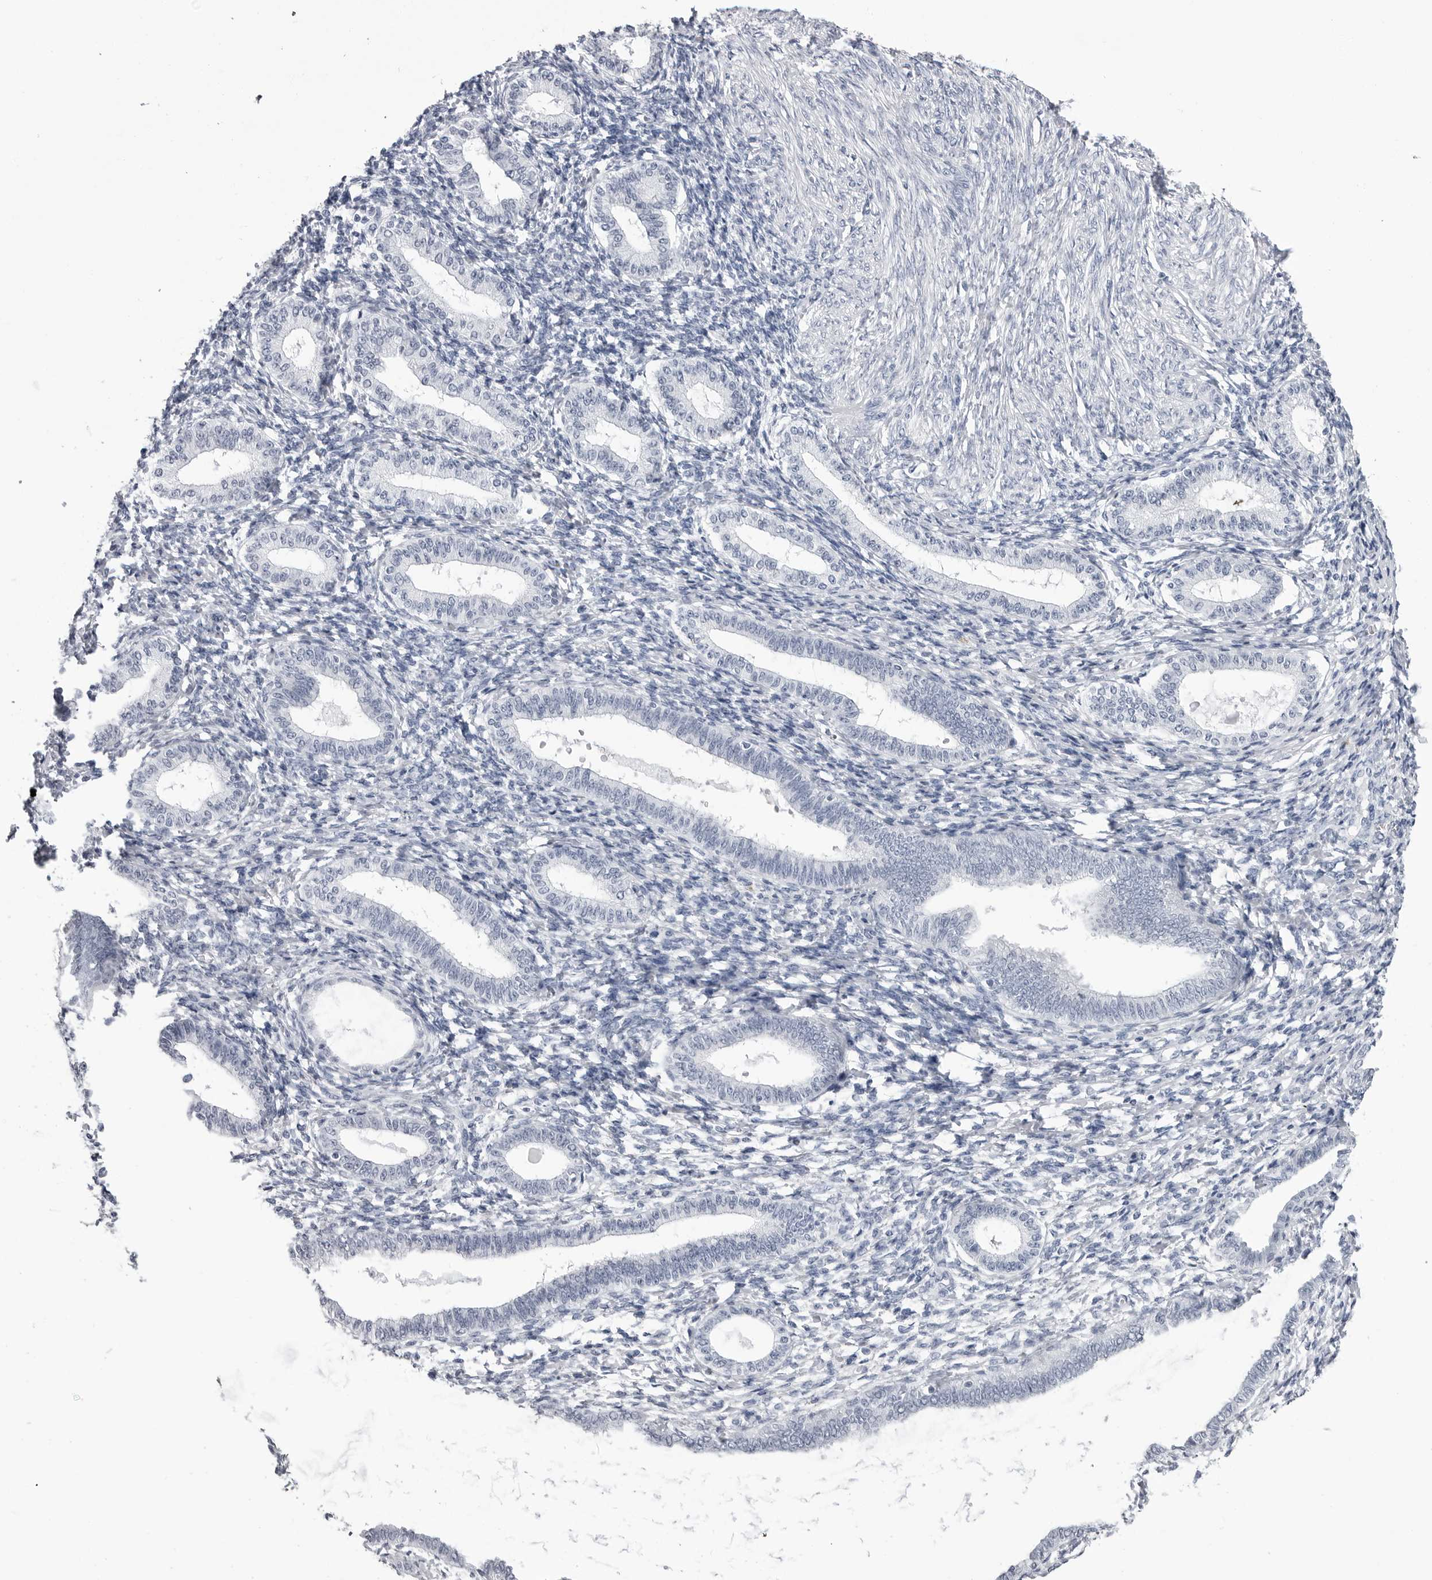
{"staining": {"intensity": "negative", "quantity": "none", "location": "none"}, "tissue": "endometrium", "cell_type": "Cells in endometrial stroma", "image_type": "normal", "snomed": [{"axis": "morphology", "description": "Normal tissue, NOS"}, {"axis": "topography", "description": "Endometrium"}], "caption": "Immunohistochemistry photomicrograph of normal endometrium: endometrium stained with DAB (3,3'-diaminobenzidine) exhibits no significant protein positivity in cells in endometrial stroma.", "gene": "PGA3", "patient": {"sex": "female", "age": 77}}